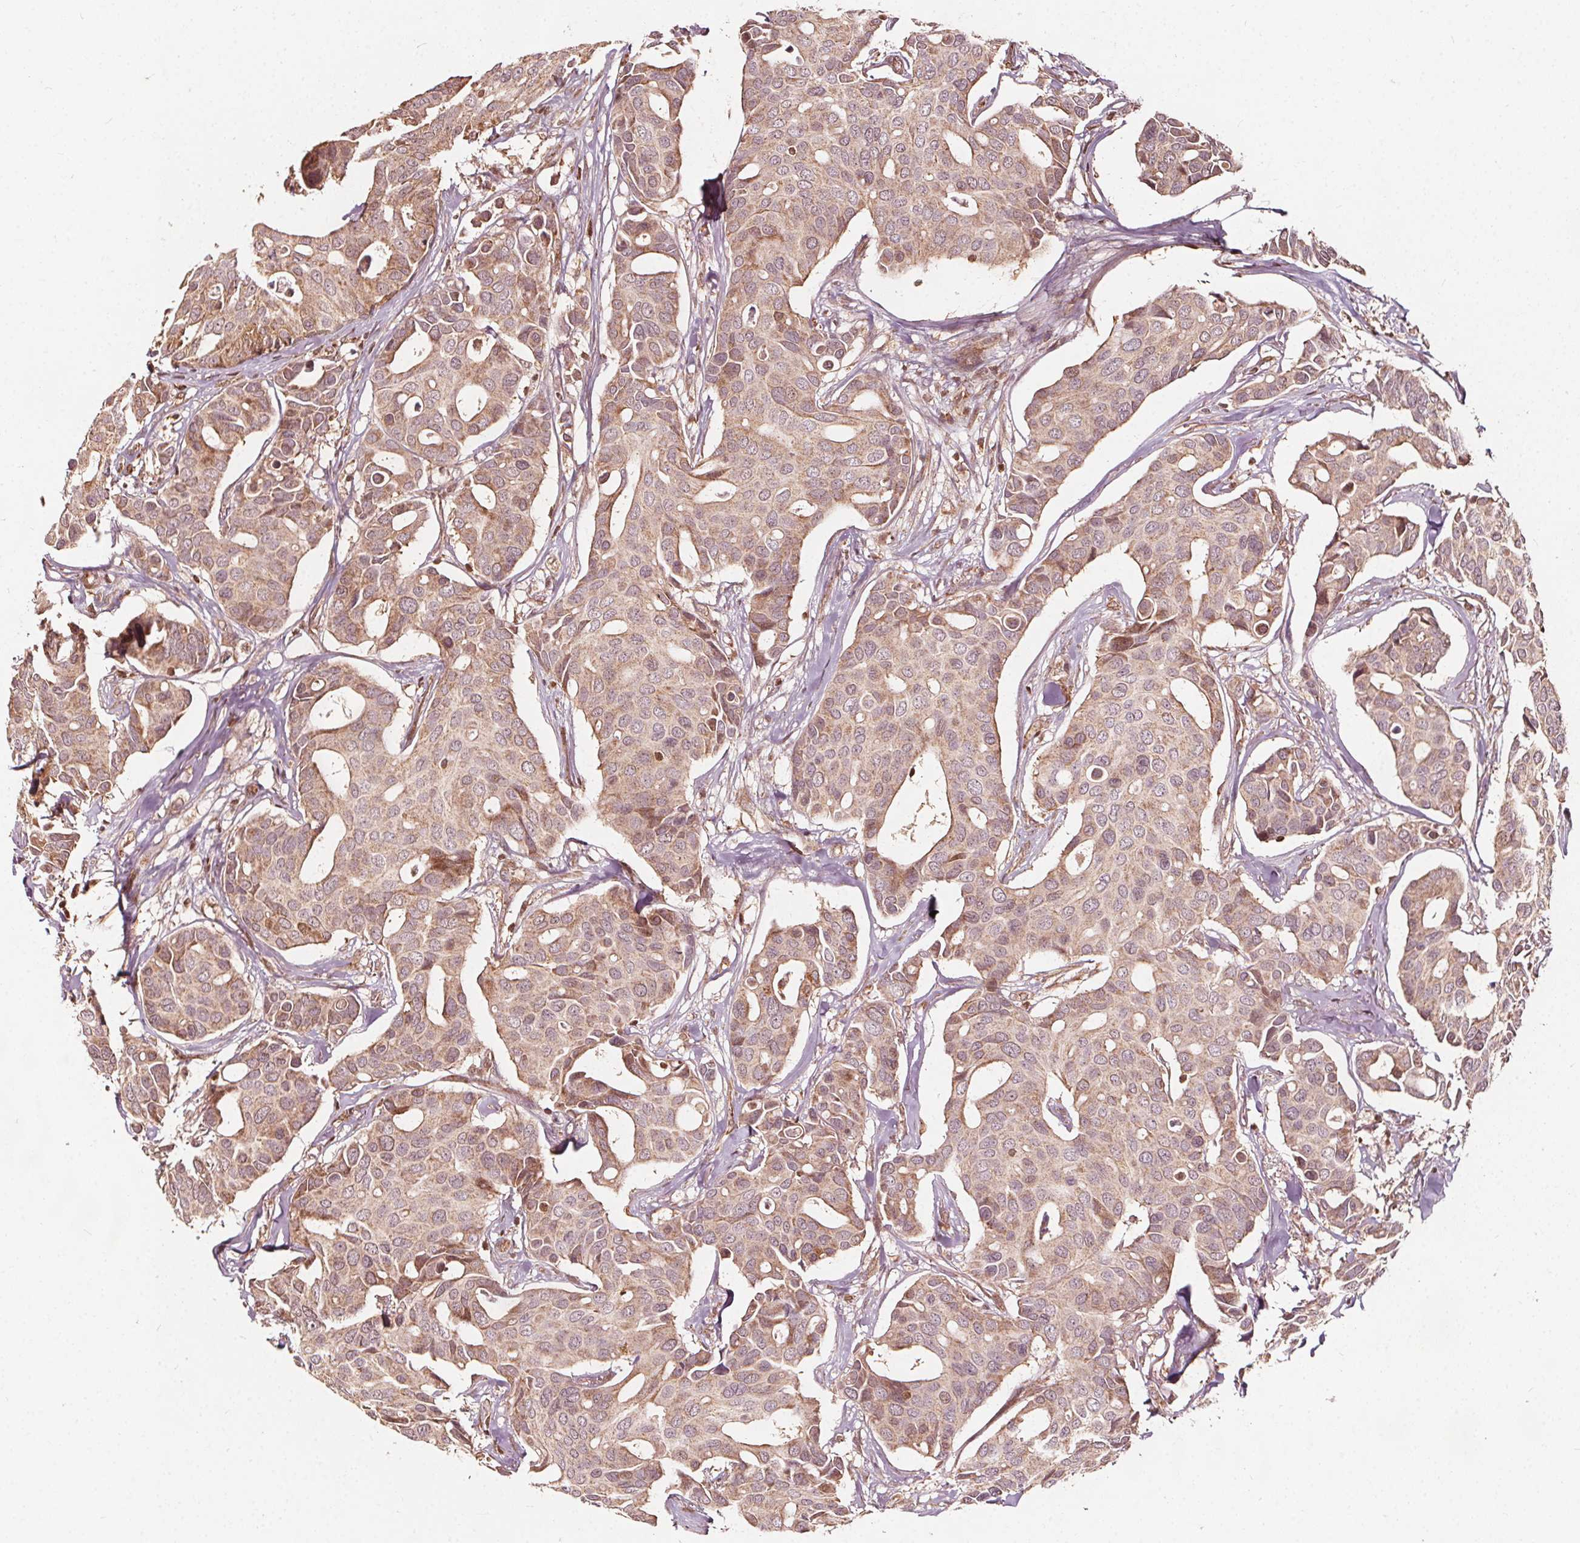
{"staining": {"intensity": "moderate", "quantity": ">75%", "location": "cytoplasmic/membranous"}, "tissue": "breast cancer", "cell_type": "Tumor cells", "image_type": "cancer", "snomed": [{"axis": "morphology", "description": "Duct carcinoma"}, {"axis": "topography", "description": "Breast"}], "caption": "Breast cancer (invasive ductal carcinoma) stained for a protein exhibits moderate cytoplasmic/membranous positivity in tumor cells.", "gene": "AIP", "patient": {"sex": "female", "age": 54}}